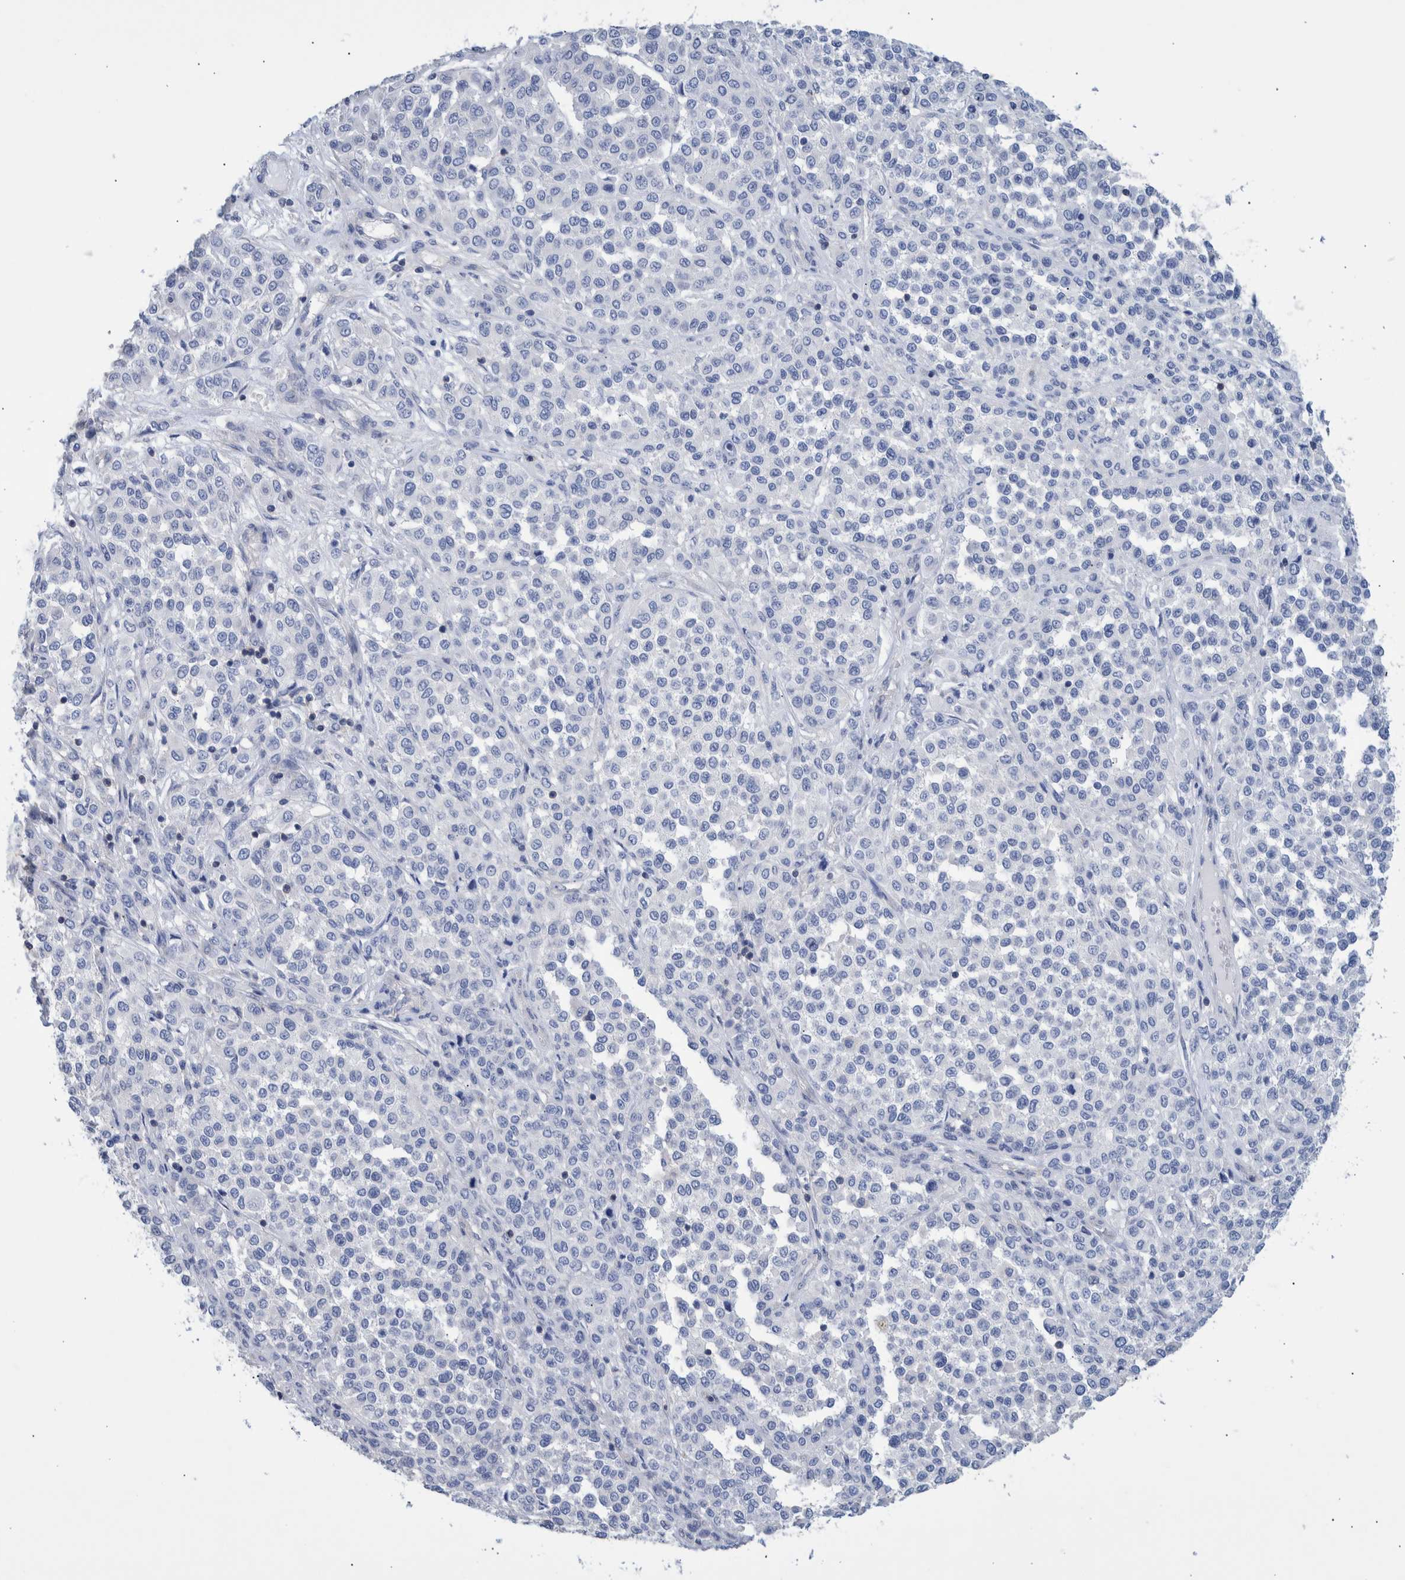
{"staining": {"intensity": "negative", "quantity": "none", "location": "none"}, "tissue": "melanoma", "cell_type": "Tumor cells", "image_type": "cancer", "snomed": [{"axis": "morphology", "description": "Malignant melanoma, Metastatic site"}, {"axis": "topography", "description": "Pancreas"}], "caption": "This is an IHC image of human melanoma. There is no expression in tumor cells.", "gene": "PPP3CC", "patient": {"sex": "female", "age": 30}}